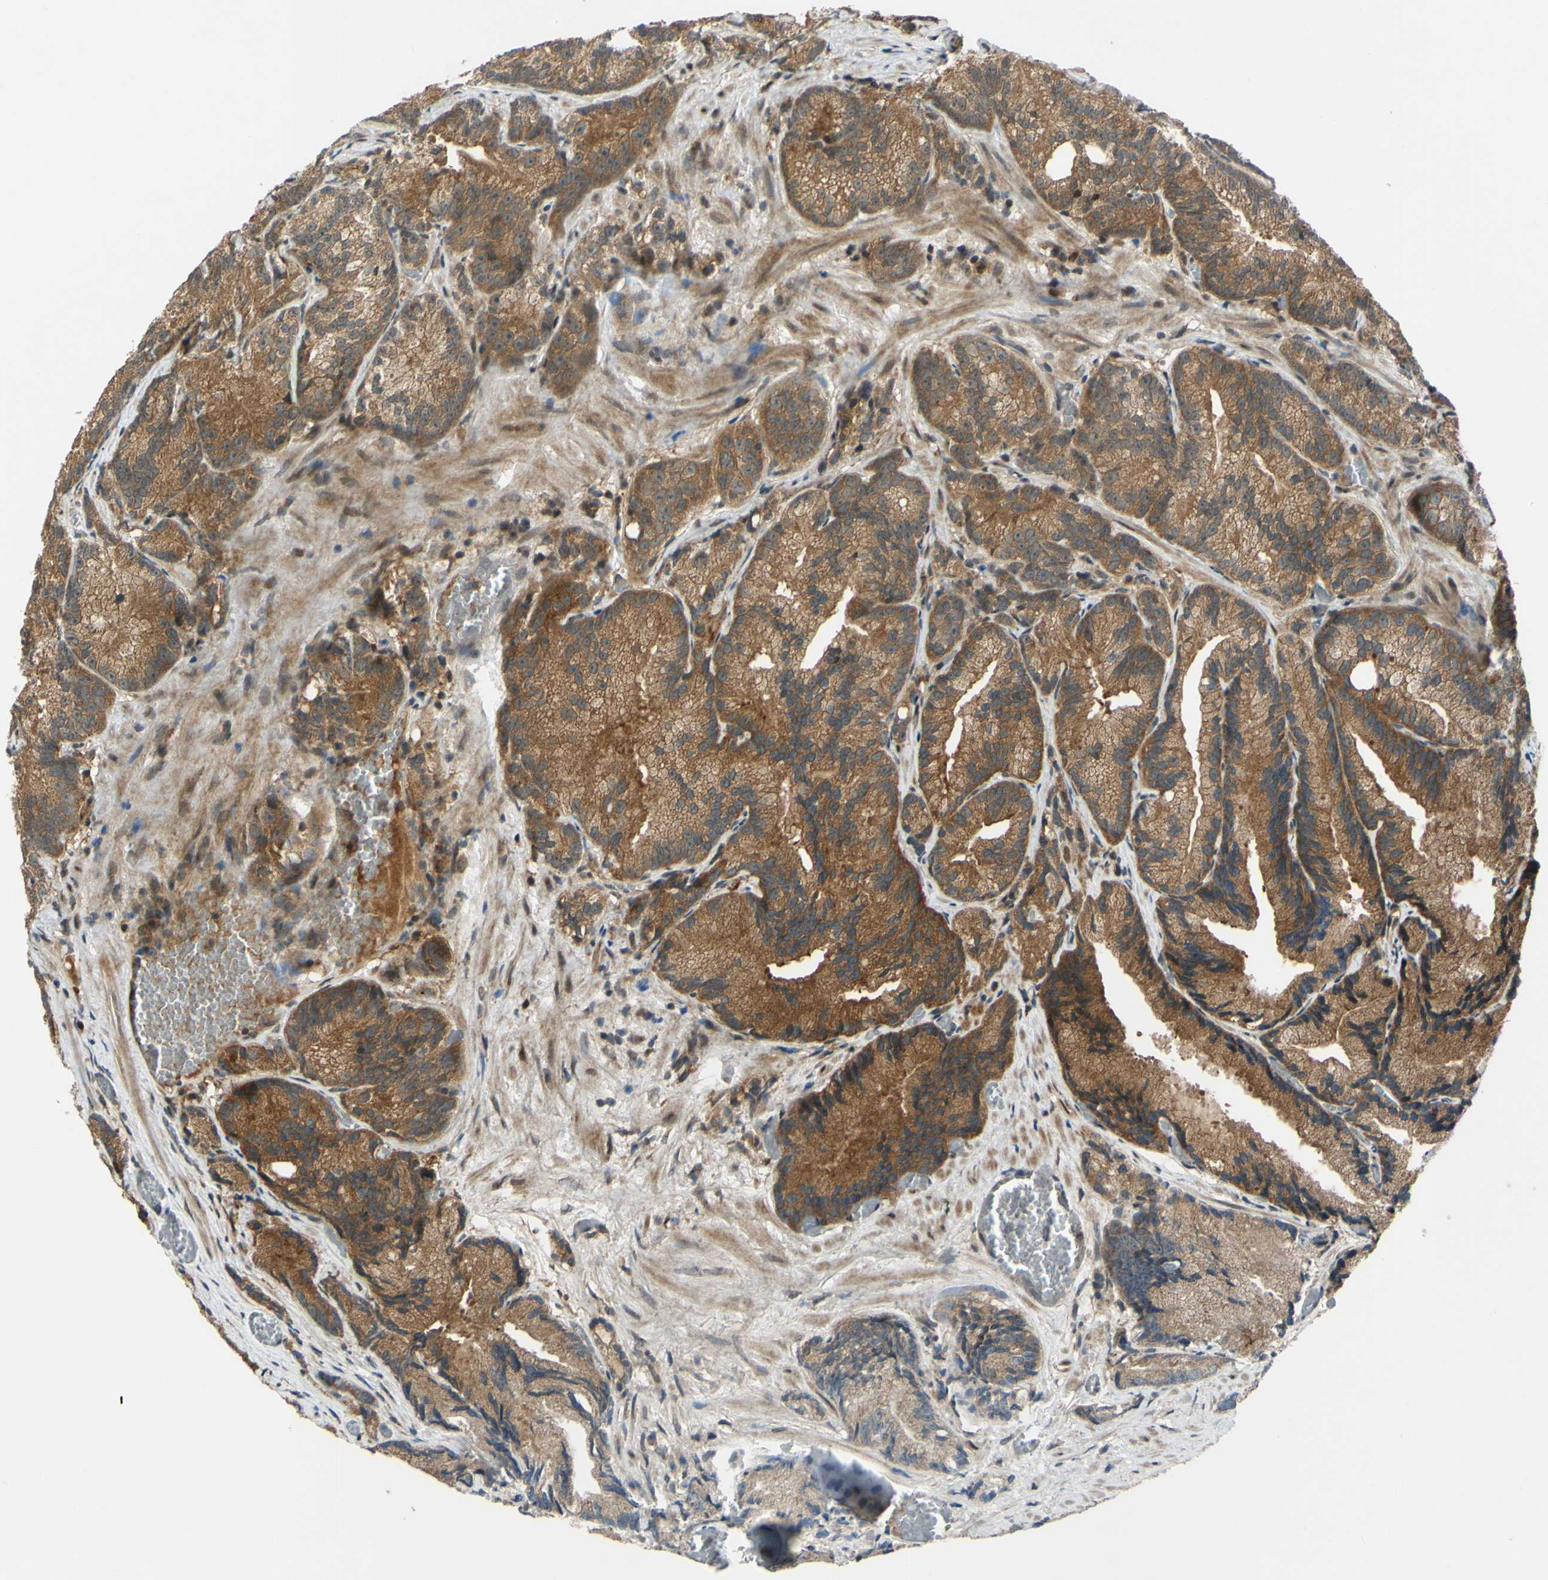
{"staining": {"intensity": "moderate", "quantity": ">75%", "location": "cytoplasmic/membranous"}, "tissue": "prostate cancer", "cell_type": "Tumor cells", "image_type": "cancer", "snomed": [{"axis": "morphology", "description": "Adenocarcinoma, Low grade"}, {"axis": "topography", "description": "Prostate"}], "caption": "IHC image of neoplastic tissue: adenocarcinoma (low-grade) (prostate) stained using immunohistochemistry (IHC) demonstrates medium levels of moderate protein expression localized specifically in the cytoplasmic/membranous of tumor cells, appearing as a cytoplasmic/membranous brown color.", "gene": "ABCC8", "patient": {"sex": "male", "age": 89}}